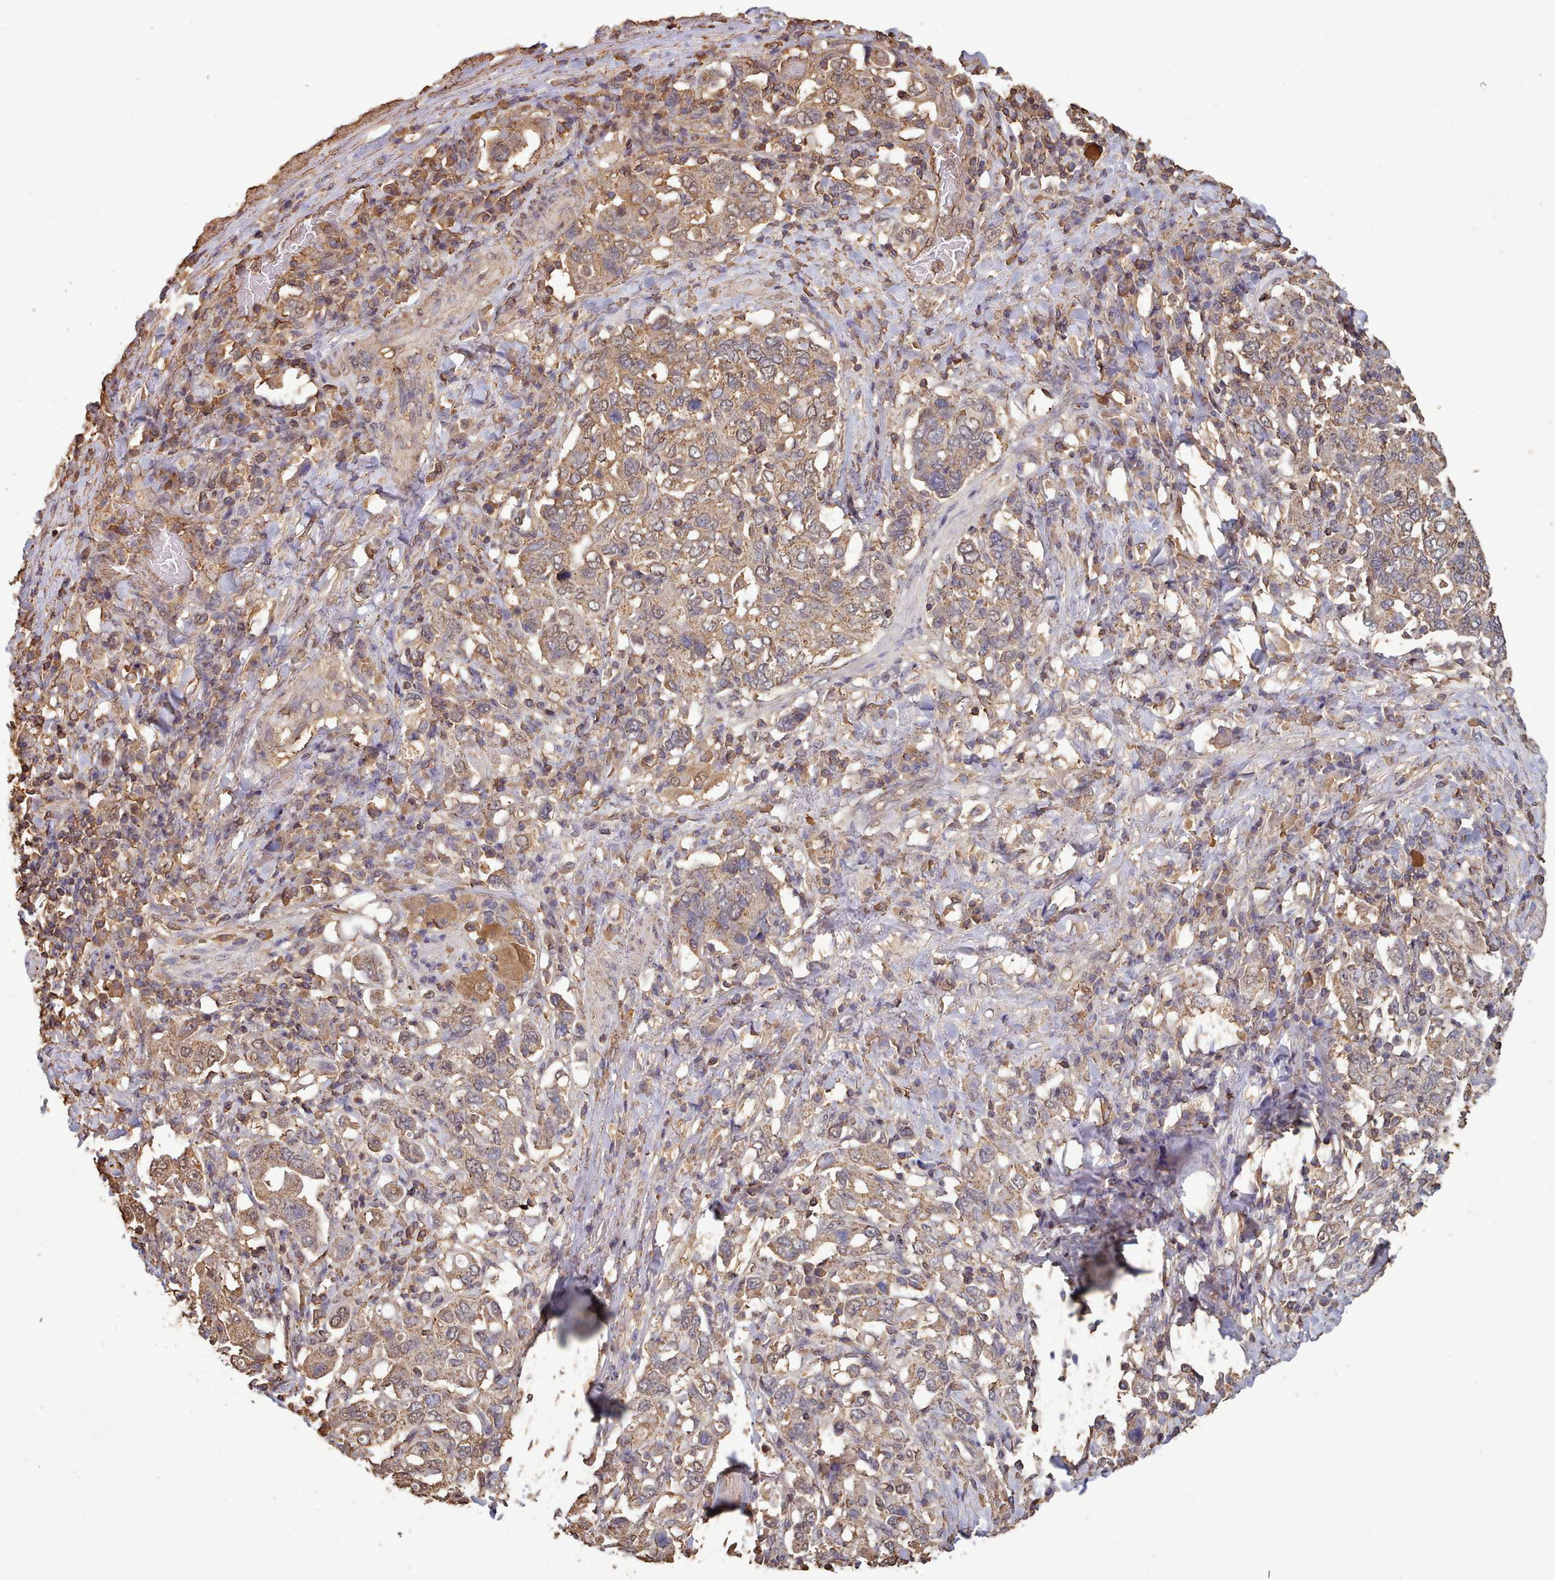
{"staining": {"intensity": "moderate", "quantity": ">75%", "location": "cytoplasmic/membranous"}, "tissue": "stomach cancer", "cell_type": "Tumor cells", "image_type": "cancer", "snomed": [{"axis": "morphology", "description": "Adenocarcinoma, NOS"}, {"axis": "topography", "description": "Stomach, upper"}, {"axis": "topography", "description": "Stomach"}], "caption": "Protein staining of stomach cancer tissue displays moderate cytoplasmic/membranous staining in about >75% of tumor cells. (Brightfield microscopy of DAB IHC at high magnification).", "gene": "METRN", "patient": {"sex": "male", "age": 62}}